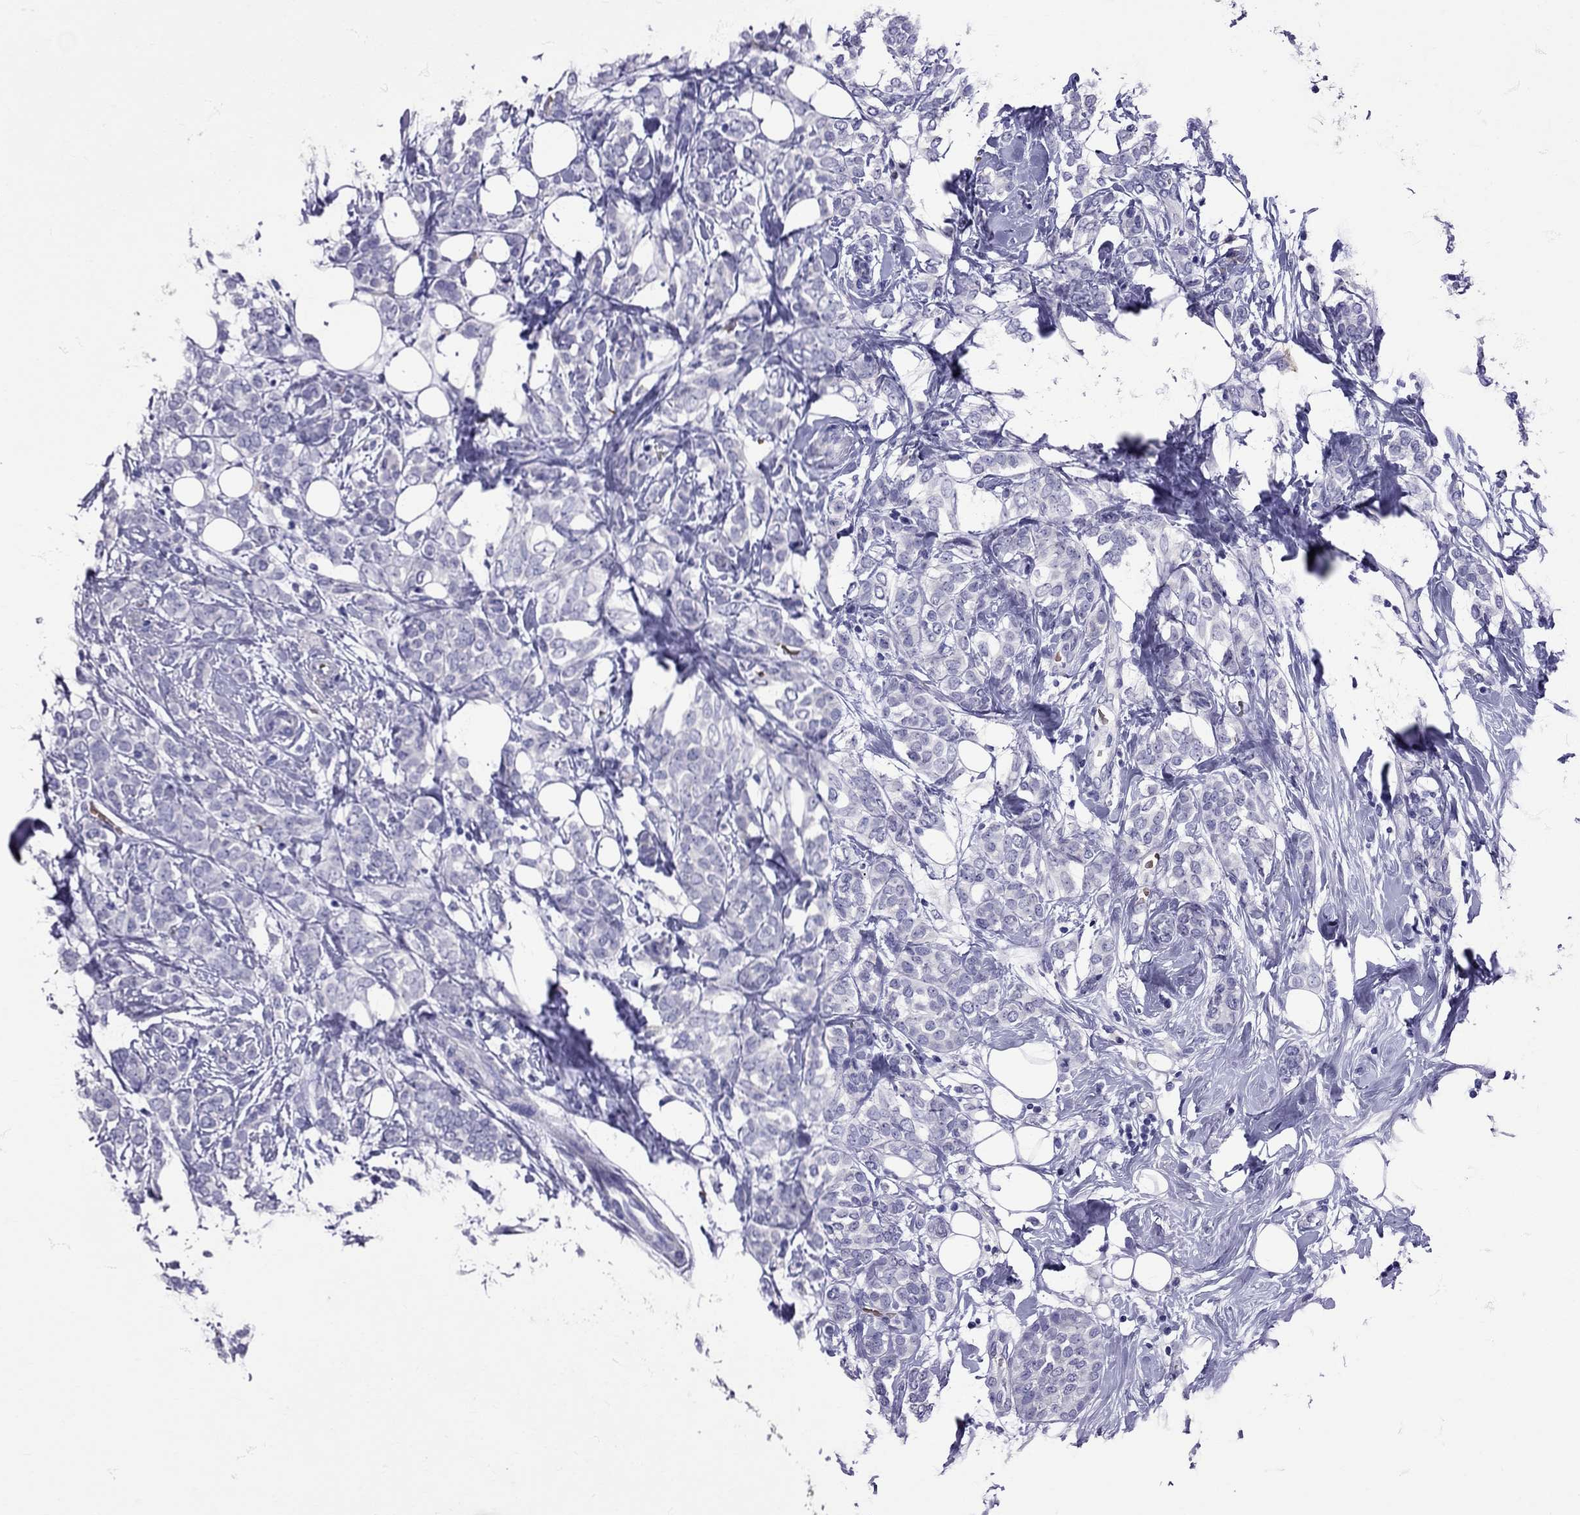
{"staining": {"intensity": "negative", "quantity": "none", "location": "none"}, "tissue": "breast cancer", "cell_type": "Tumor cells", "image_type": "cancer", "snomed": [{"axis": "morphology", "description": "Lobular carcinoma"}, {"axis": "topography", "description": "Breast"}], "caption": "Immunohistochemistry (IHC) photomicrograph of breast cancer (lobular carcinoma) stained for a protein (brown), which exhibits no positivity in tumor cells.", "gene": "TBR1", "patient": {"sex": "female", "age": 49}}